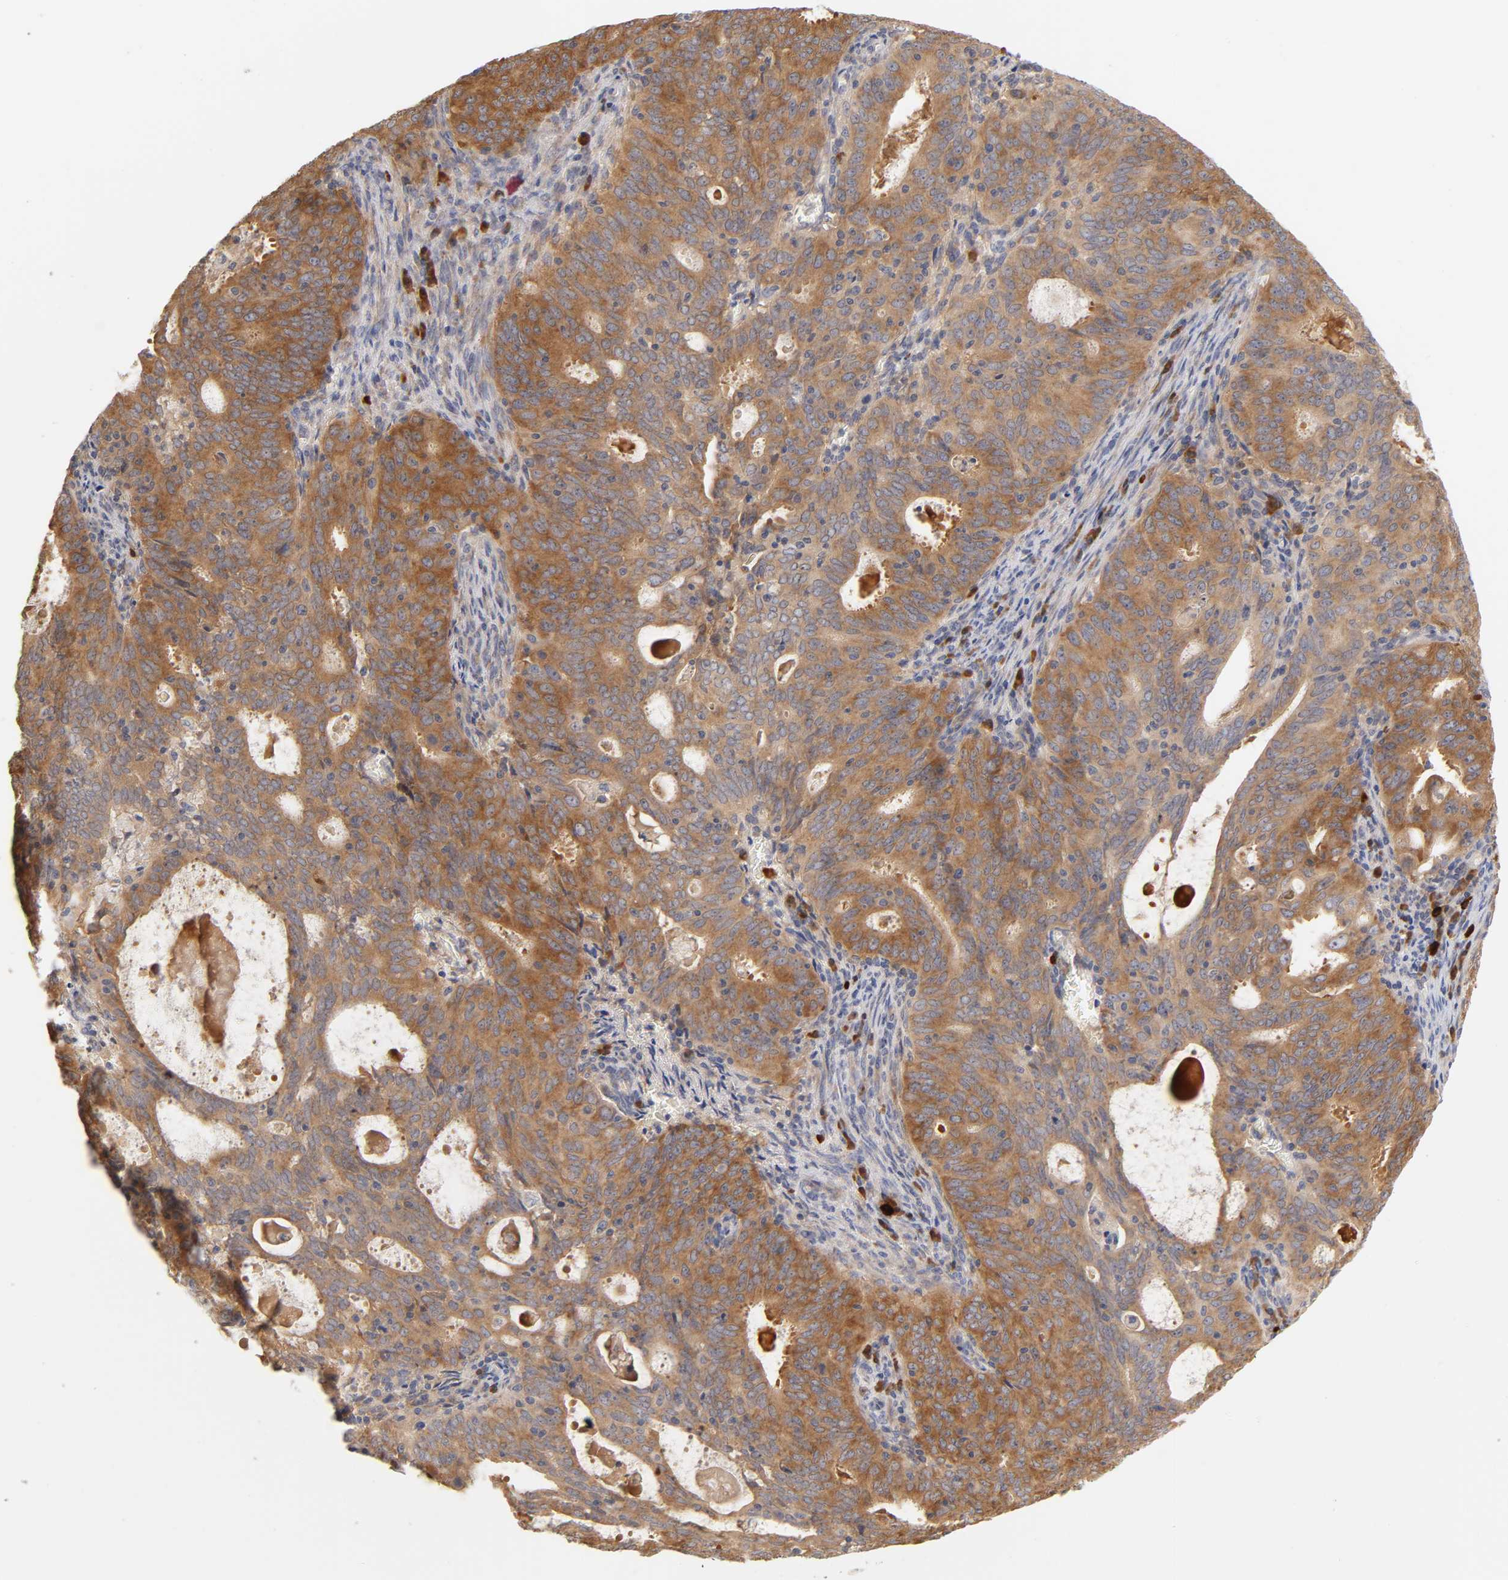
{"staining": {"intensity": "moderate", "quantity": ">75%", "location": "cytoplasmic/membranous"}, "tissue": "cervical cancer", "cell_type": "Tumor cells", "image_type": "cancer", "snomed": [{"axis": "morphology", "description": "Adenocarcinoma, NOS"}, {"axis": "topography", "description": "Cervix"}], "caption": "Protein staining displays moderate cytoplasmic/membranous staining in about >75% of tumor cells in cervical cancer. (Stains: DAB (3,3'-diaminobenzidine) in brown, nuclei in blue, Microscopy: brightfield microscopy at high magnification).", "gene": "RPS29", "patient": {"sex": "female", "age": 44}}